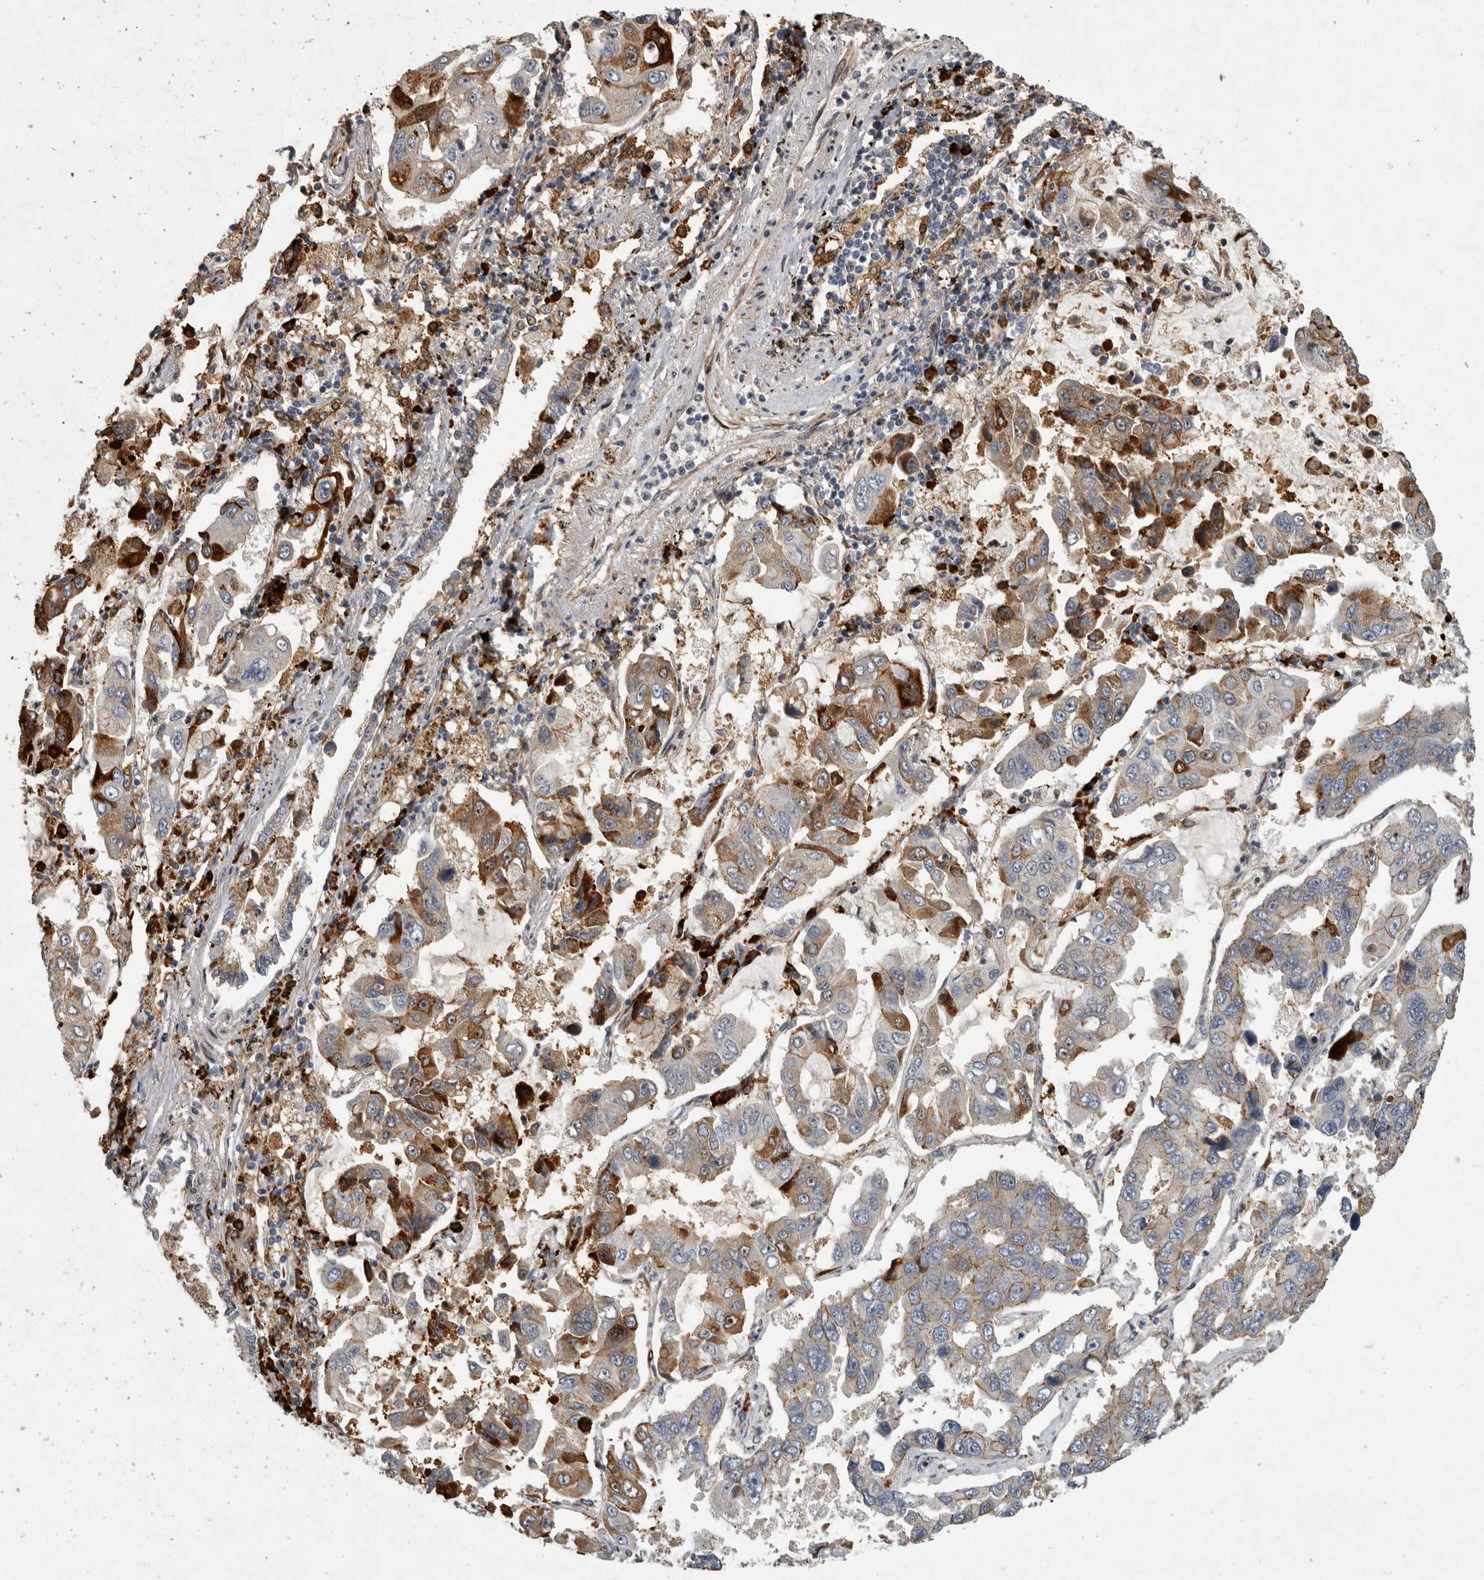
{"staining": {"intensity": "moderate", "quantity": "25%-75%", "location": "cytoplasmic/membranous"}, "tissue": "lung cancer", "cell_type": "Tumor cells", "image_type": "cancer", "snomed": [{"axis": "morphology", "description": "Adenocarcinoma, NOS"}, {"axis": "topography", "description": "Lung"}], "caption": "Tumor cells exhibit medium levels of moderate cytoplasmic/membranous positivity in approximately 25%-75% of cells in human adenocarcinoma (lung).", "gene": "MPDZ", "patient": {"sex": "male", "age": 64}}